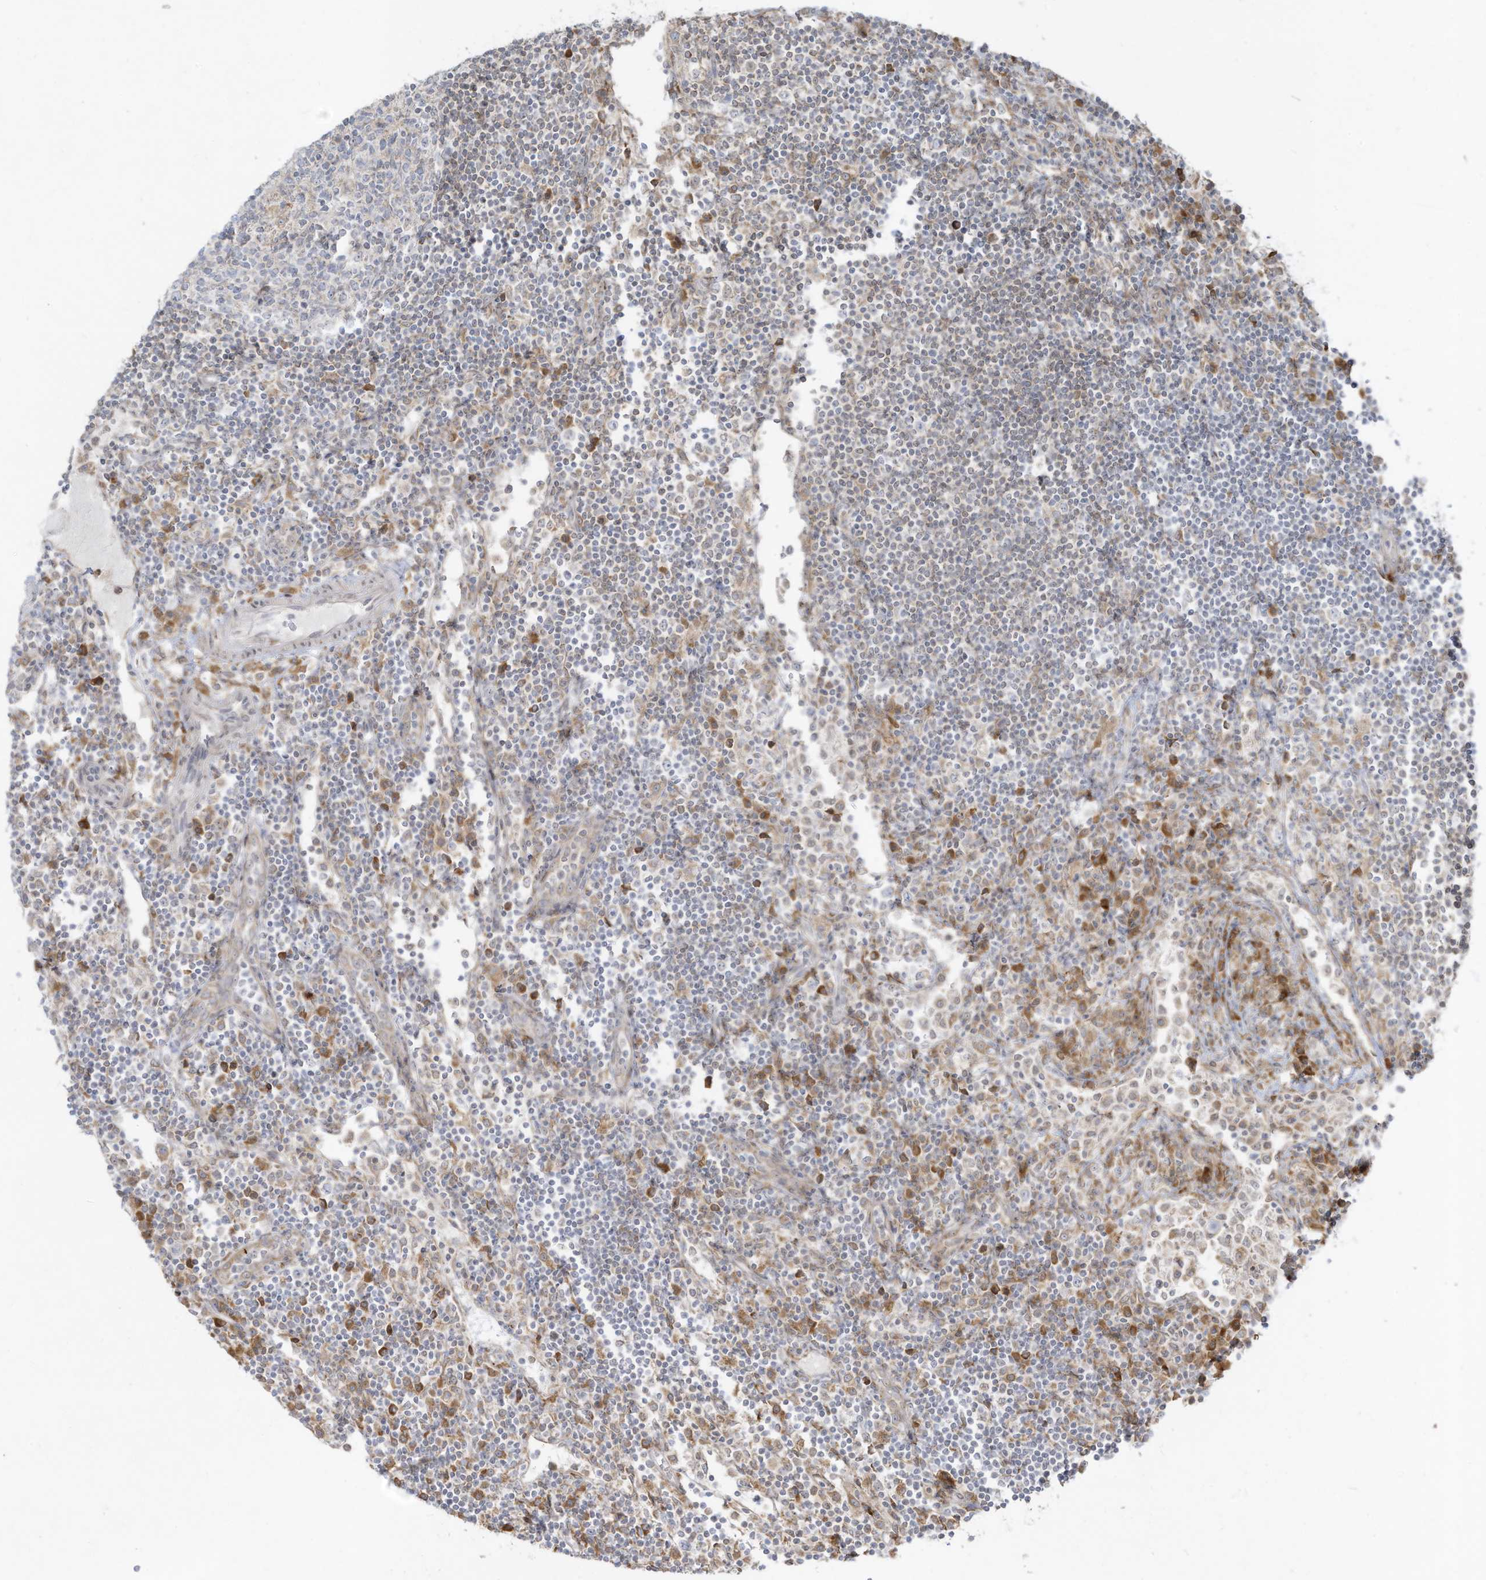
{"staining": {"intensity": "negative", "quantity": "none", "location": "none"}, "tissue": "lymph node", "cell_type": "Germinal center cells", "image_type": "normal", "snomed": [{"axis": "morphology", "description": "Normal tissue, NOS"}, {"axis": "topography", "description": "Lymph node"}], "caption": "Immunohistochemistry of unremarkable human lymph node demonstrates no positivity in germinal center cells. (Stains: DAB (3,3'-diaminobenzidine) immunohistochemistry with hematoxylin counter stain, Microscopy: brightfield microscopy at high magnification).", "gene": "PTK6", "patient": {"sex": "female", "age": 53}}